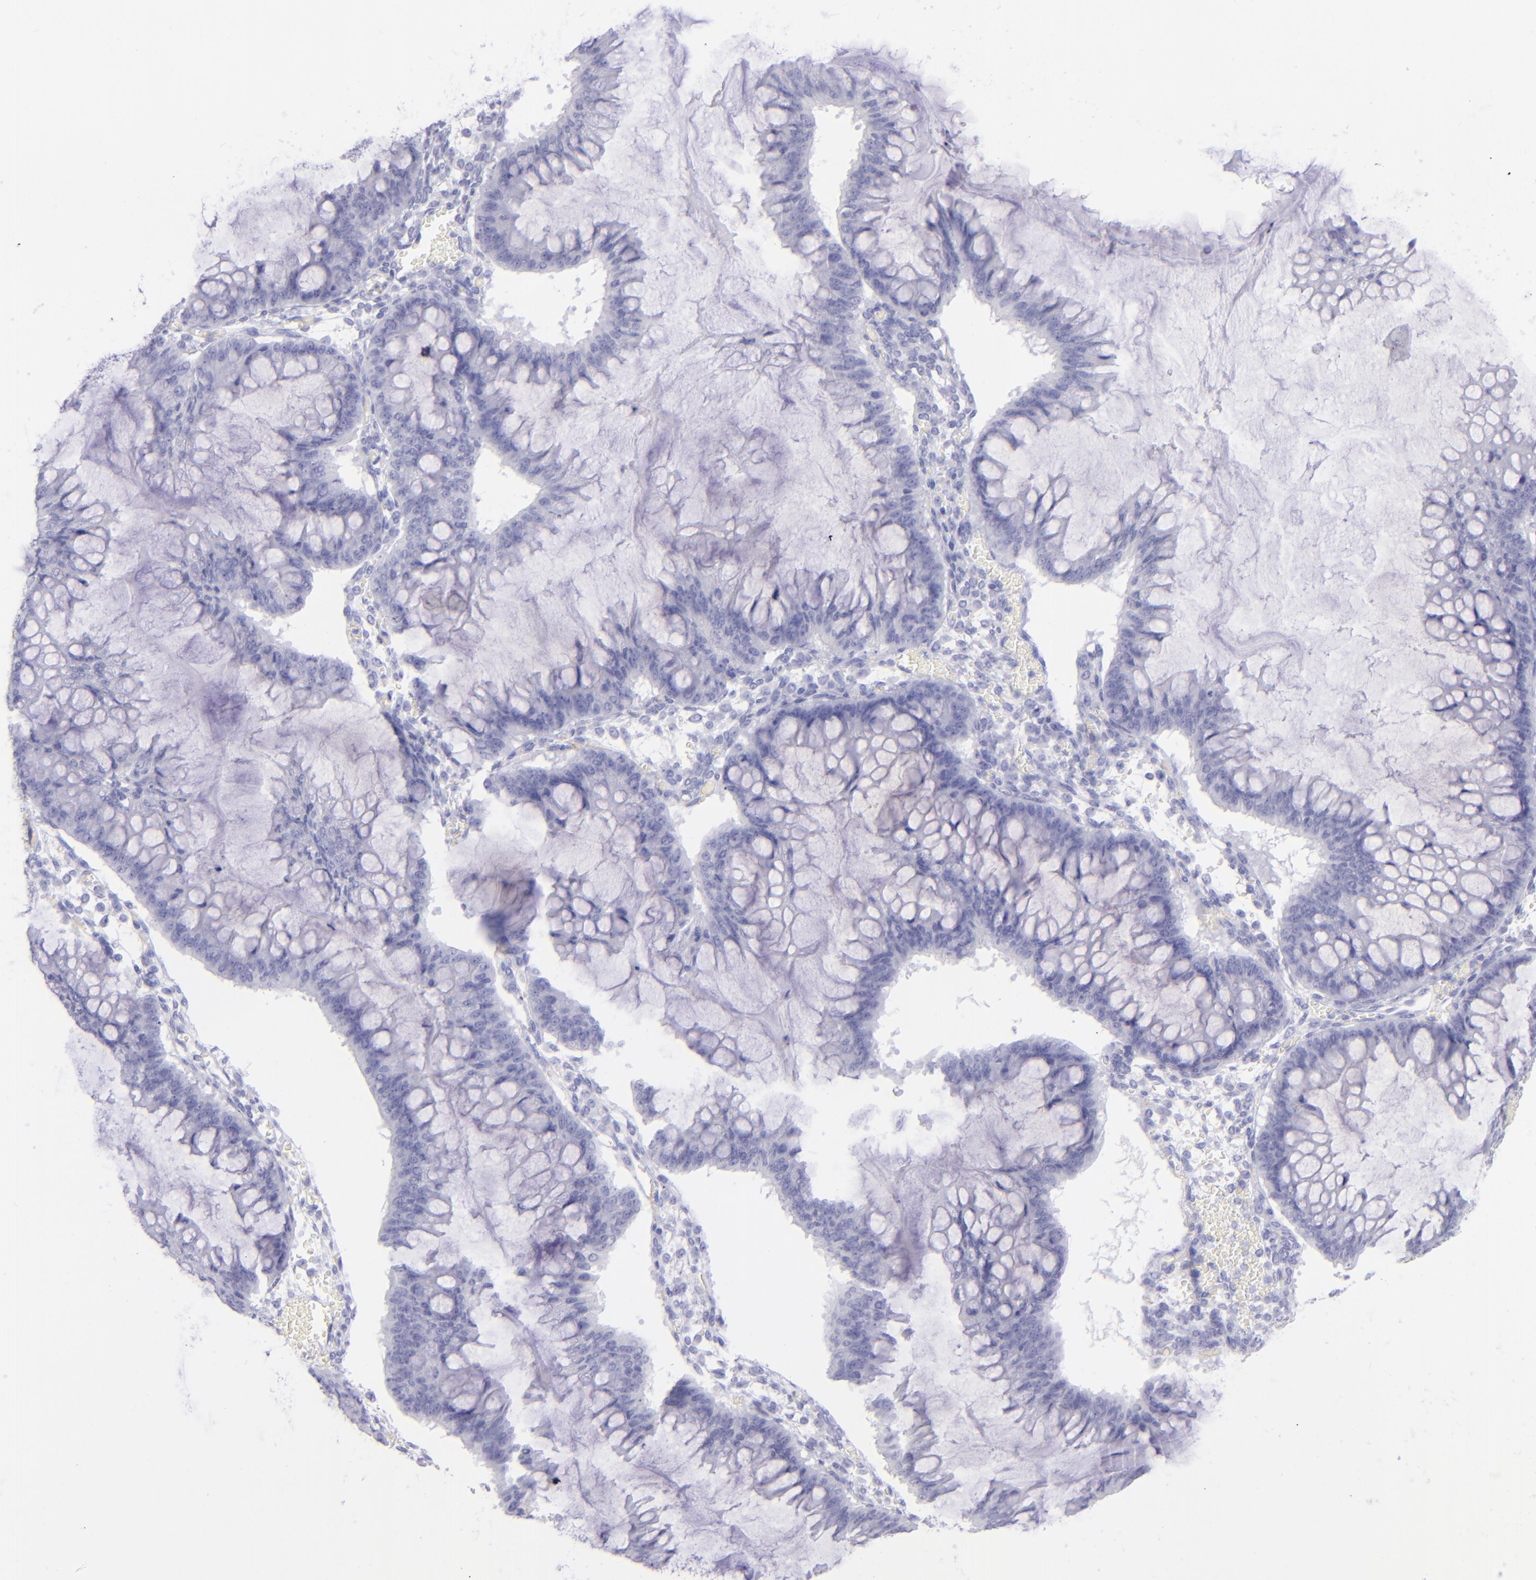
{"staining": {"intensity": "negative", "quantity": "none", "location": "none"}, "tissue": "ovarian cancer", "cell_type": "Tumor cells", "image_type": "cancer", "snomed": [{"axis": "morphology", "description": "Cystadenocarcinoma, mucinous, NOS"}, {"axis": "topography", "description": "Ovary"}], "caption": "This is an IHC histopathology image of human ovarian cancer. There is no staining in tumor cells.", "gene": "CD69", "patient": {"sex": "female", "age": 73}}